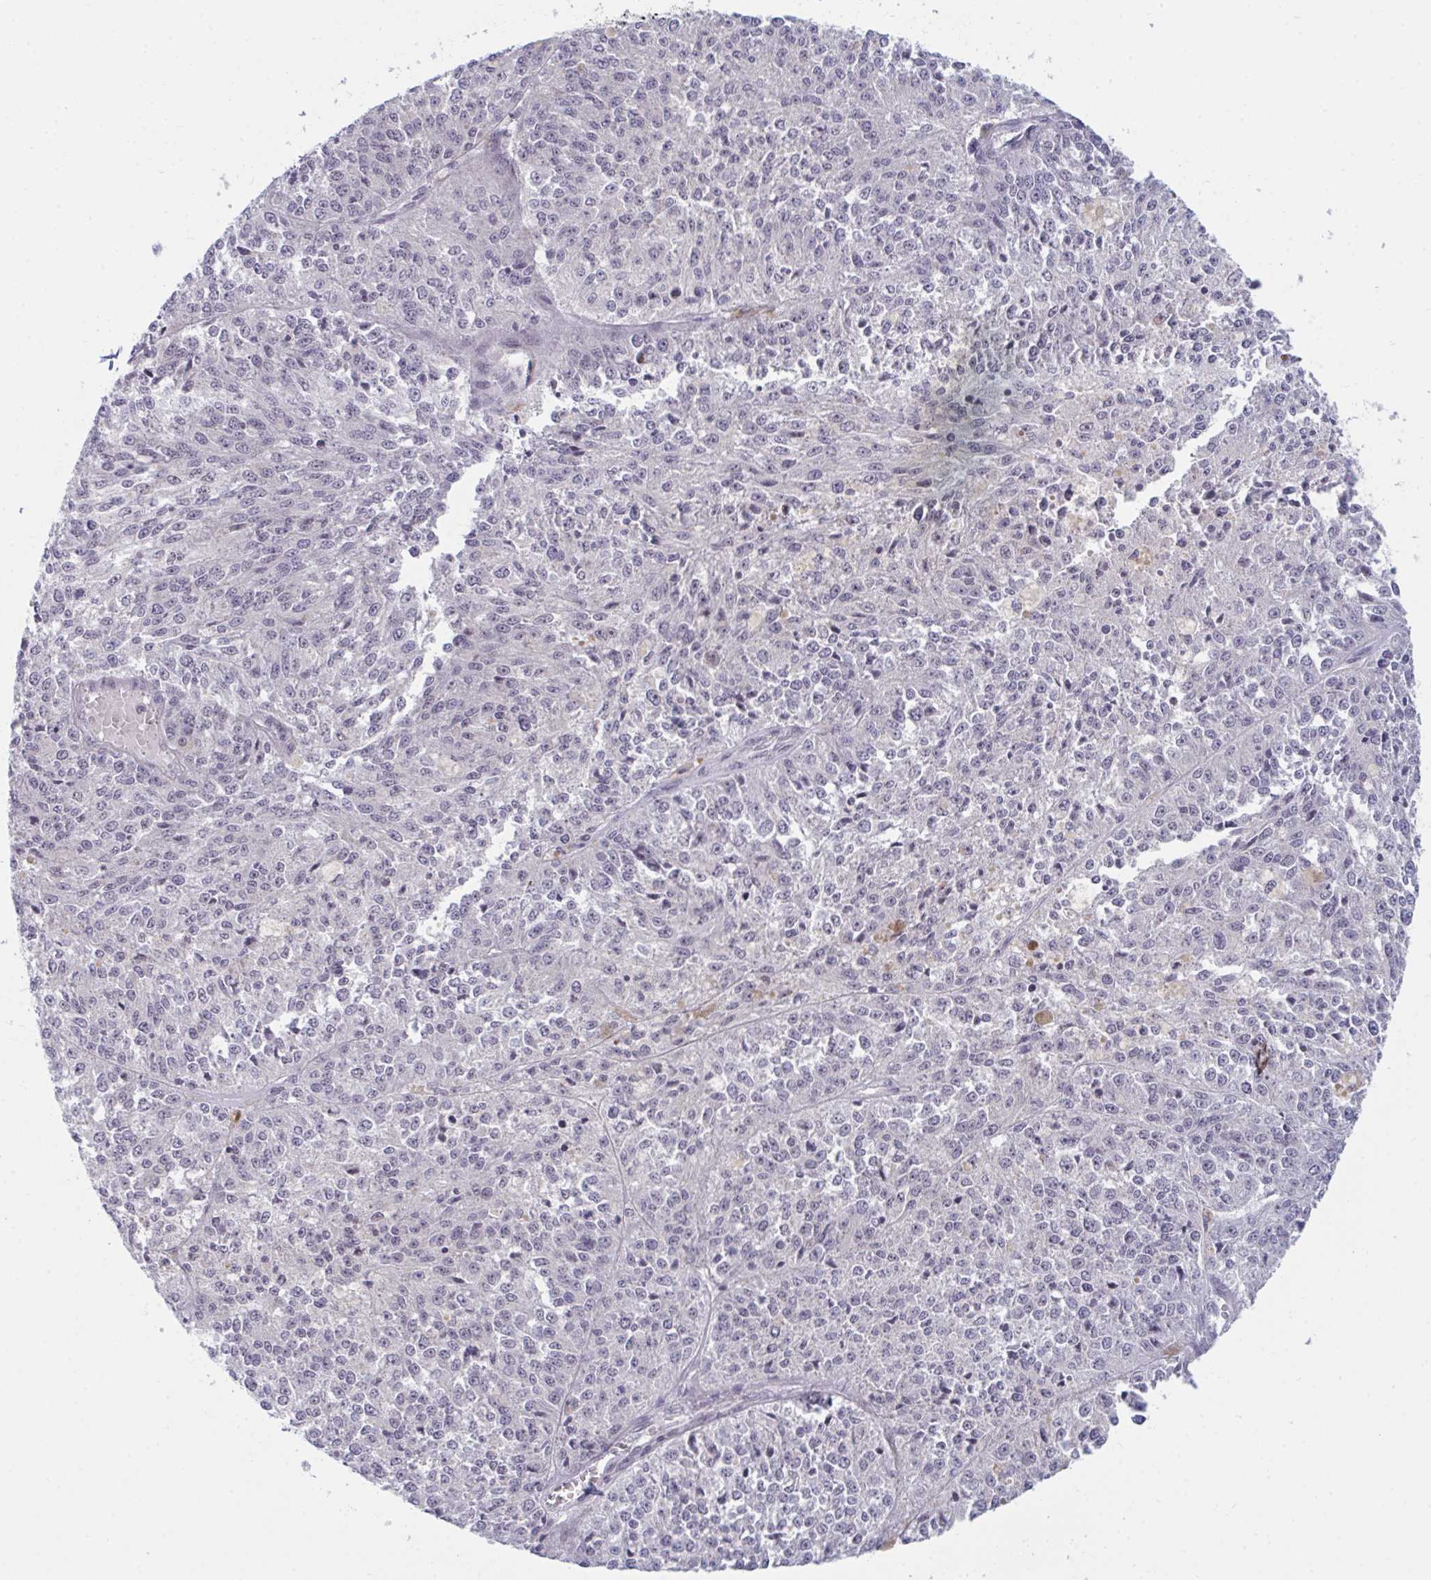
{"staining": {"intensity": "negative", "quantity": "none", "location": "none"}, "tissue": "melanoma", "cell_type": "Tumor cells", "image_type": "cancer", "snomed": [{"axis": "morphology", "description": "Malignant melanoma, Metastatic site"}, {"axis": "topography", "description": "Lymph node"}], "caption": "DAB (3,3'-diaminobenzidine) immunohistochemical staining of malignant melanoma (metastatic site) shows no significant expression in tumor cells.", "gene": "PRR14", "patient": {"sex": "female", "age": 64}}